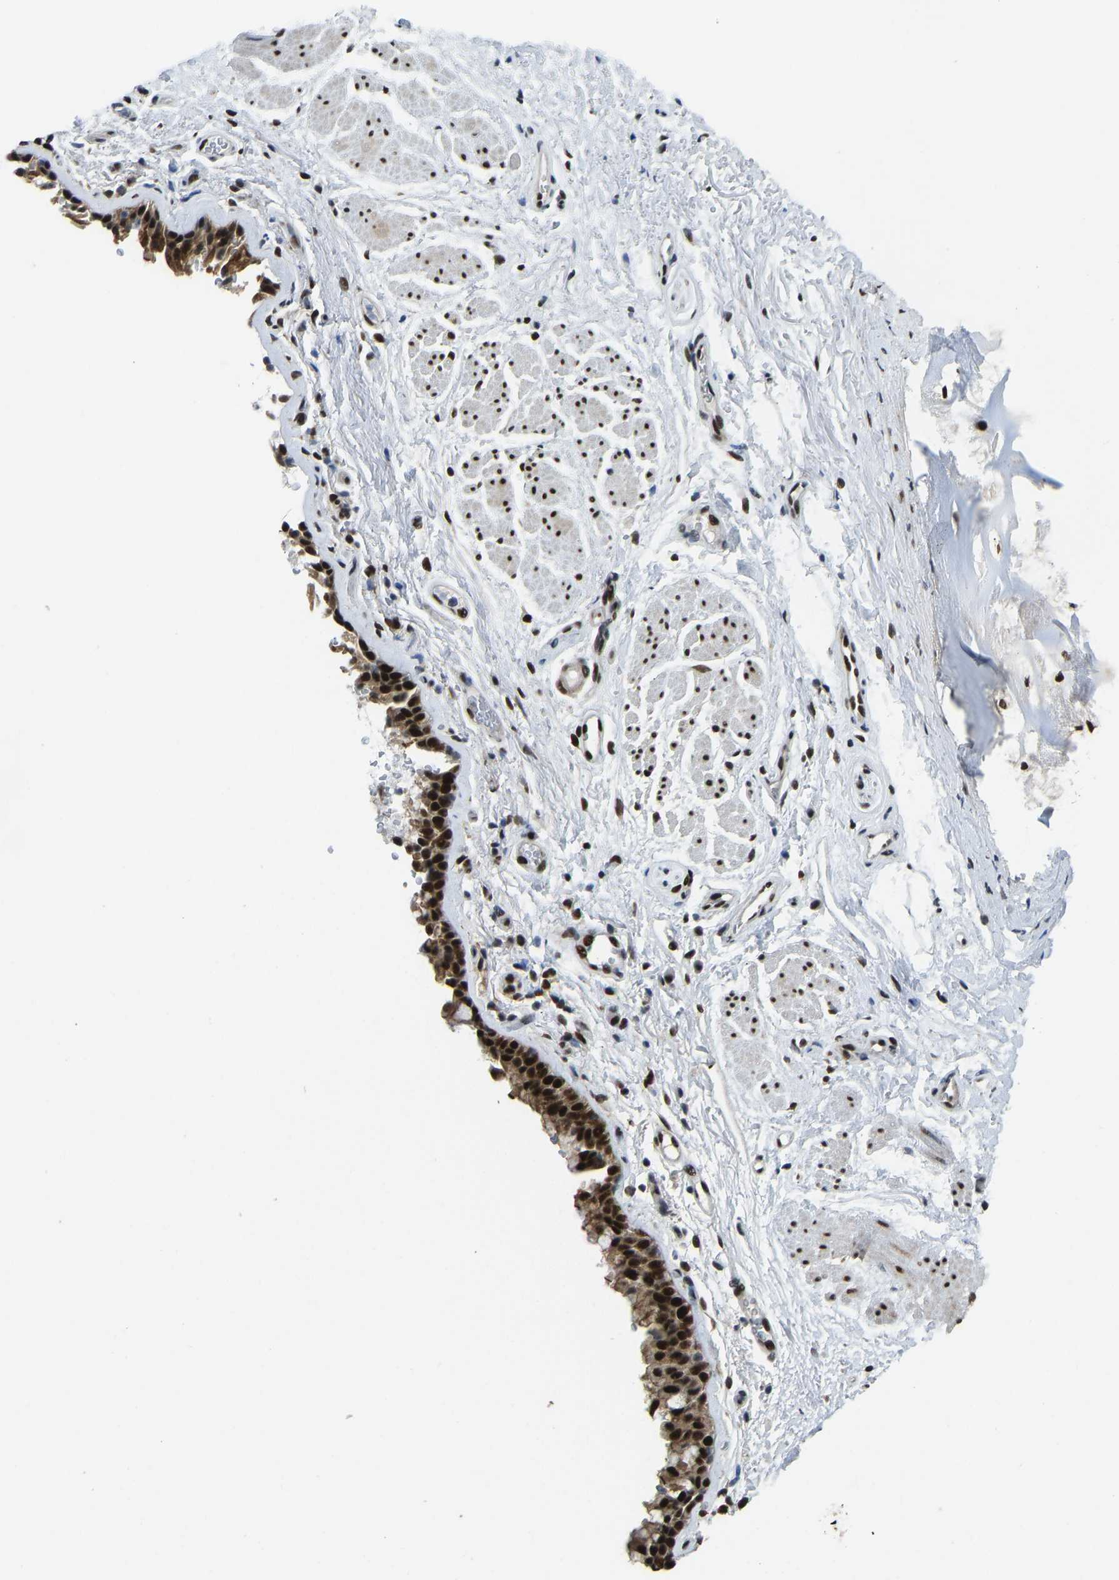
{"staining": {"intensity": "strong", "quantity": ">75%", "location": "cytoplasmic/membranous,nuclear"}, "tissue": "bronchus", "cell_type": "Respiratory epithelial cells", "image_type": "normal", "snomed": [{"axis": "morphology", "description": "Normal tissue, NOS"}, {"axis": "topography", "description": "Cartilage tissue"}, {"axis": "topography", "description": "Bronchus"}], "caption": "IHC image of benign human bronchus stained for a protein (brown), which demonstrates high levels of strong cytoplasmic/membranous,nuclear staining in approximately >75% of respiratory epithelial cells.", "gene": "FOXK1", "patient": {"sex": "female", "age": 53}}